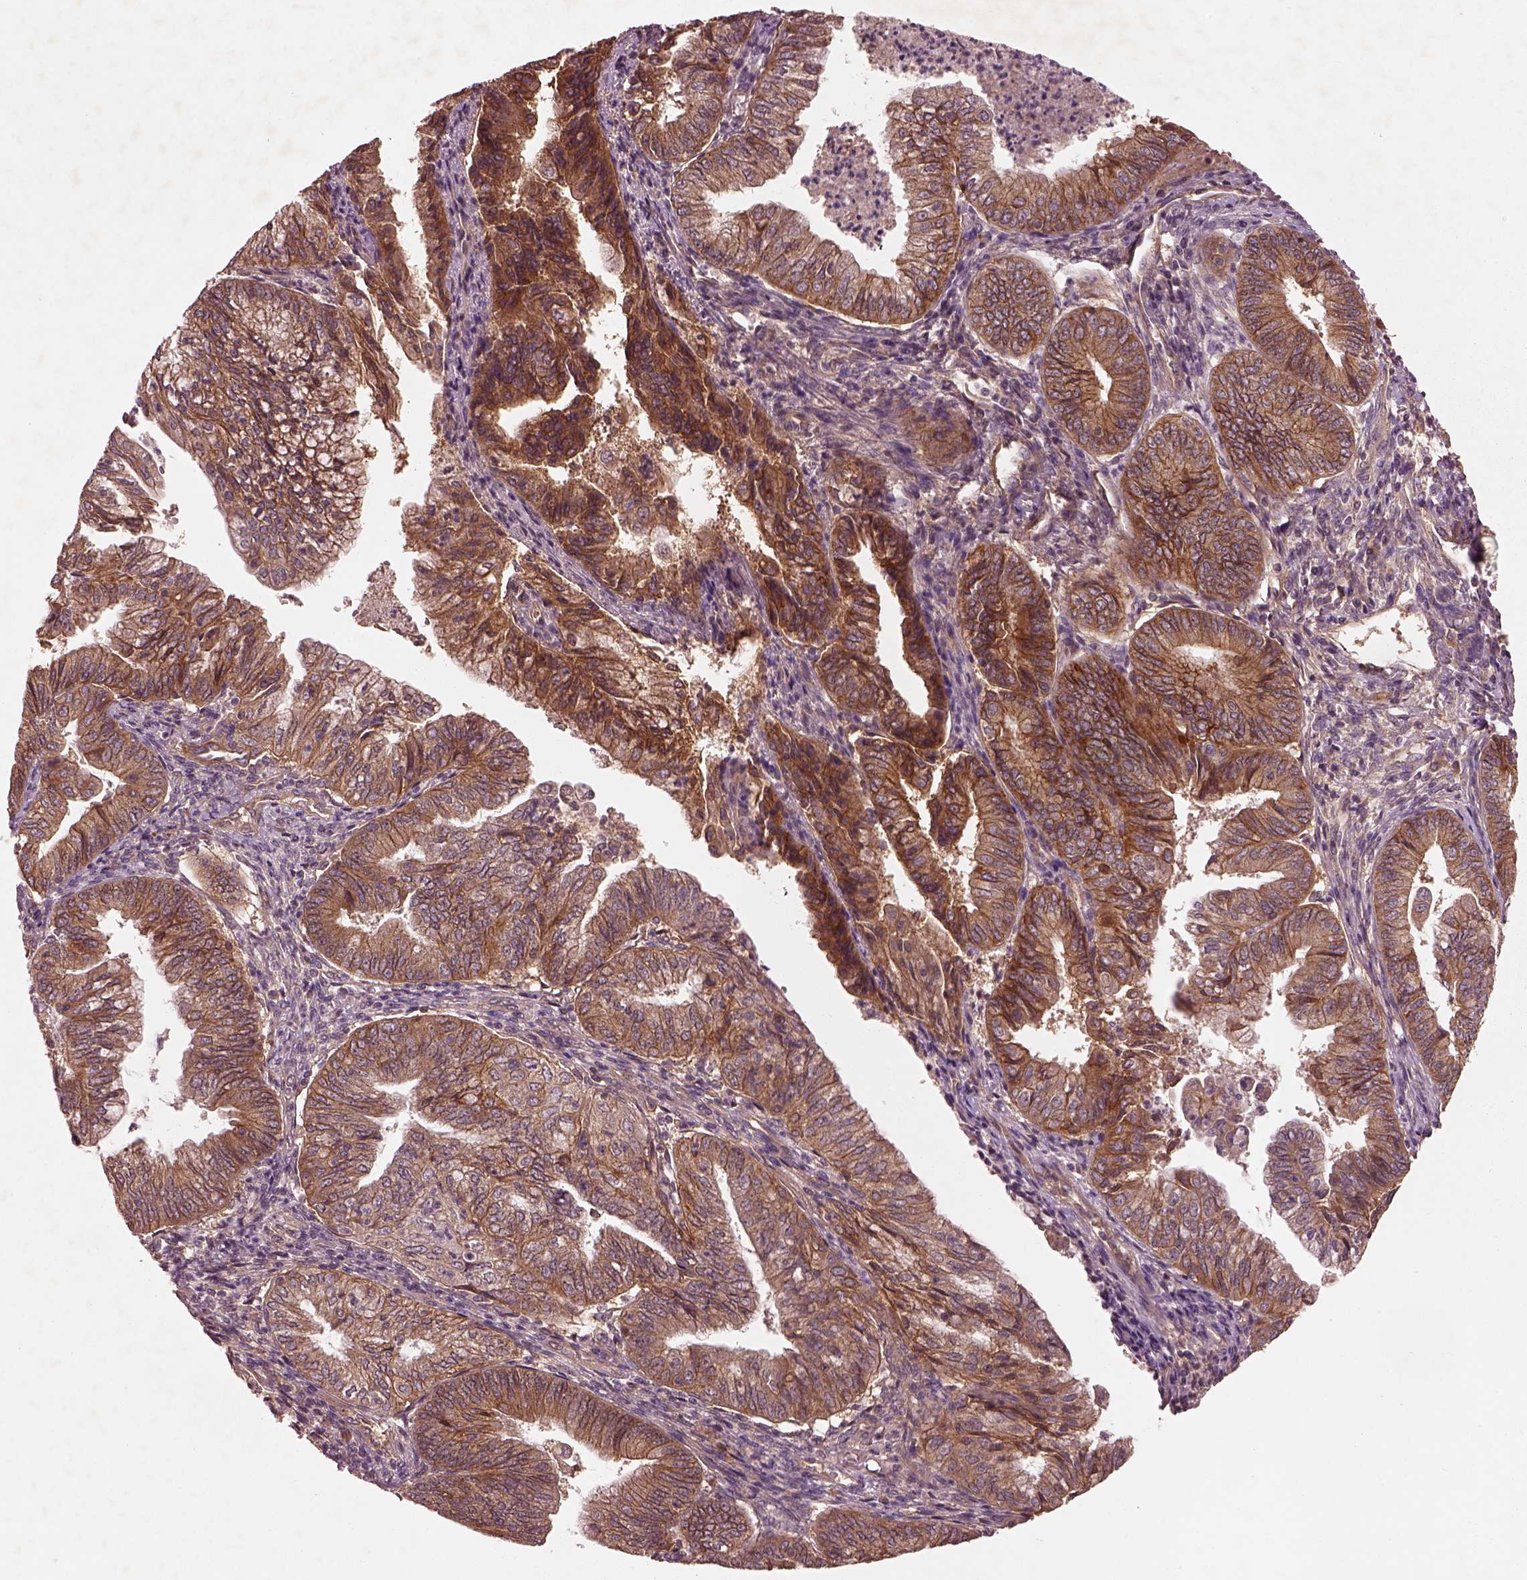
{"staining": {"intensity": "strong", "quantity": ">75%", "location": "cytoplasmic/membranous"}, "tissue": "endometrial cancer", "cell_type": "Tumor cells", "image_type": "cancer", "snomed": [{"axis": "morphology", "description": "Adenocarcinoma, NOS"}, {"axis": "topography", "description": "Endometrium"}], "caption": "Endometrial cancer stained with DAB immunohistochemistry (IHC) exhibits high levels of strong cytoplasmic/membranous expression in about >75% of tumor cells.", "gene": "FAM234A", "patient": {"sex": "female", "age": 55}}